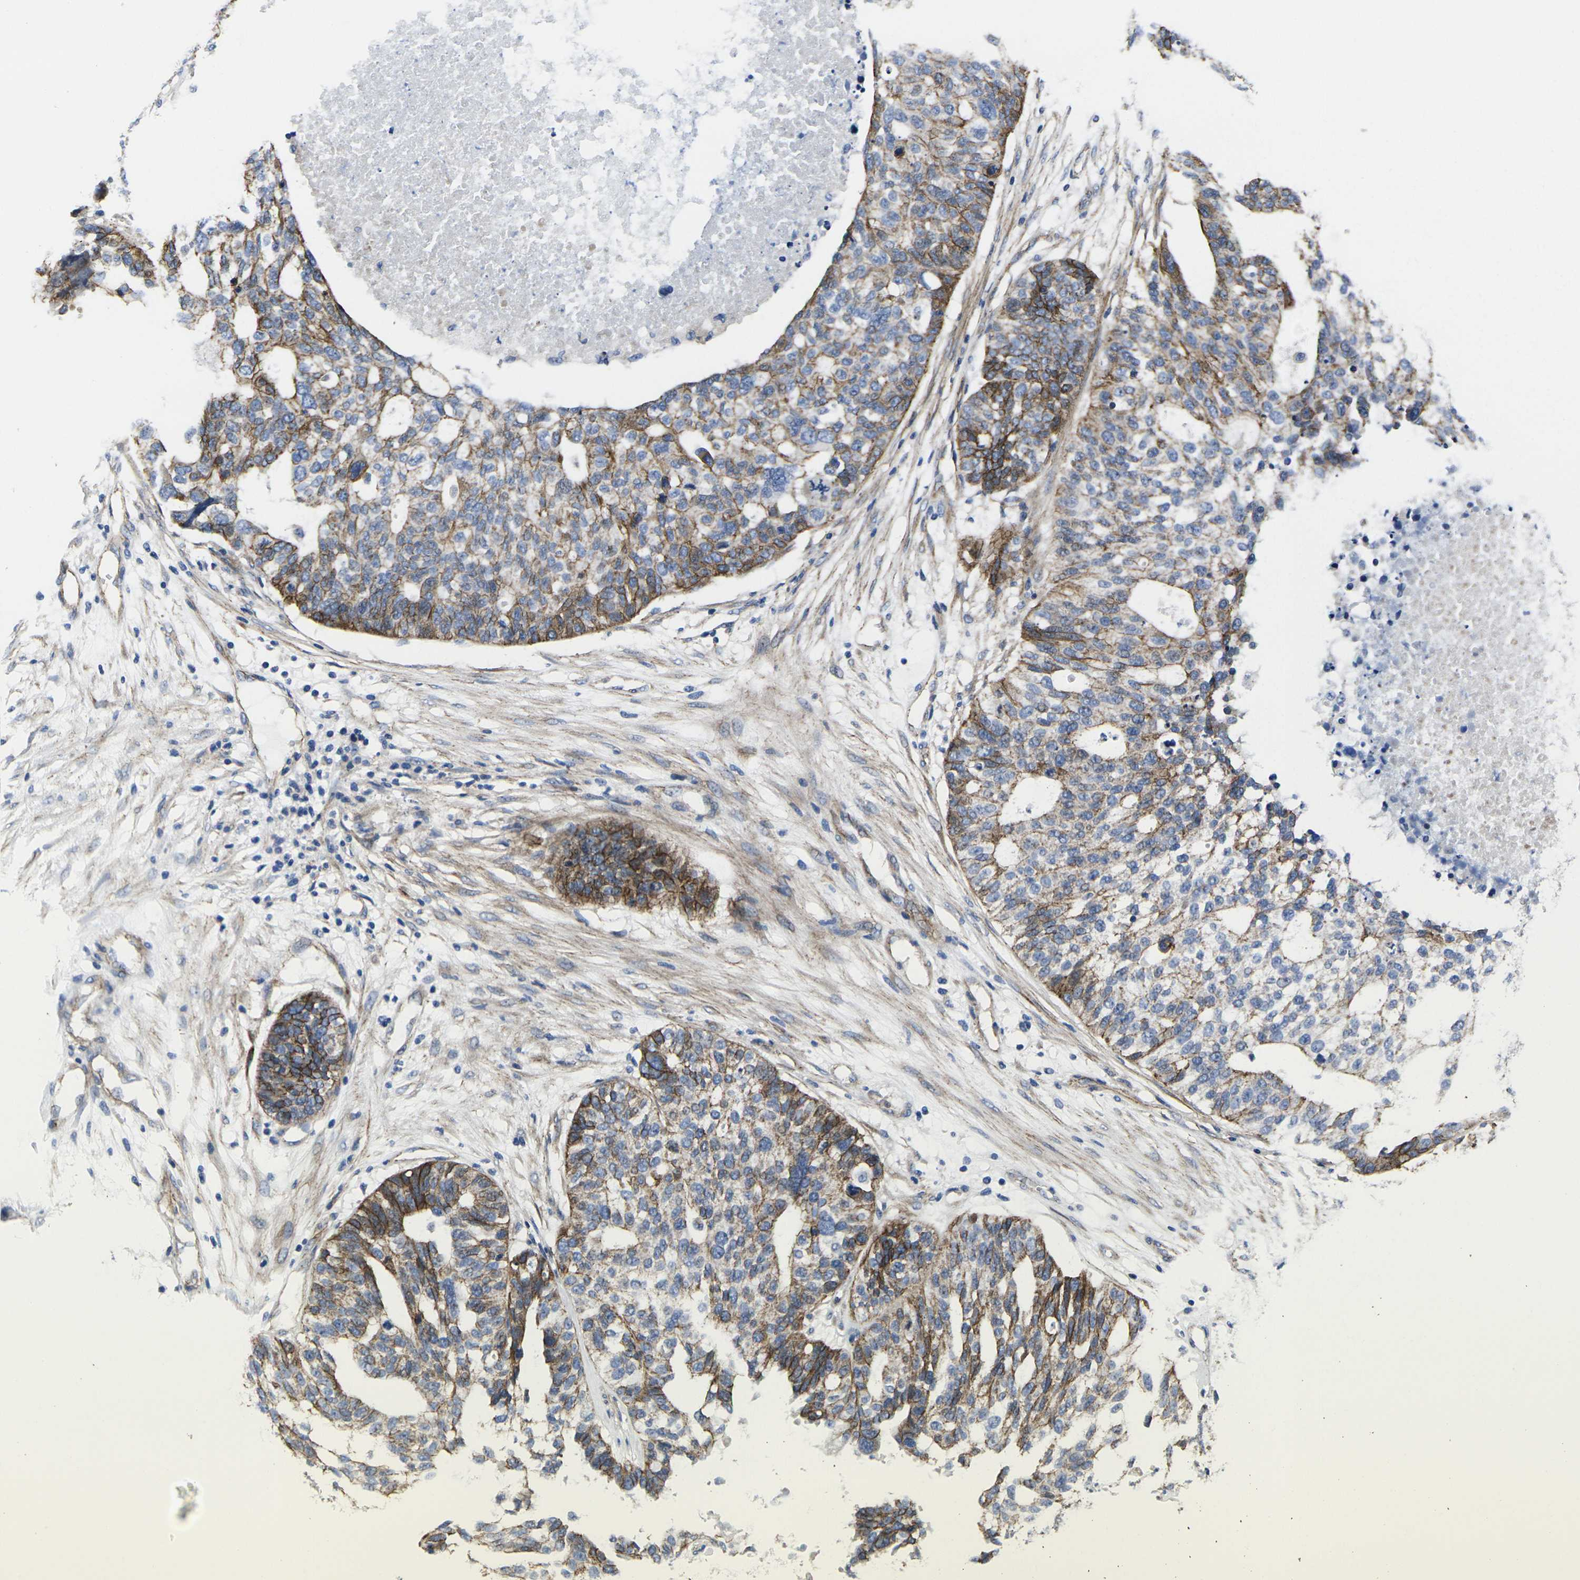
{"staining": {"intensity": "moderate", "quantity": "25%-75%", "location": "cytoplasmic/membranous"}, "tissue": "ovarian cancer", "cell_type": "Tumor cells", "image_type": "cancer", "snomed": [{"axis": "morphology", "description": "Cystadenocarcinoma, serous, NOS"}, {"axis": "topography", "description": "Ovary"}], "caption": "Ovarian cancer stained with a brown dye demonstrates moderate cytoplasmic/membranous positive positivity in approximately 25%-75% of tumor cells.", "gene": "NUMB", "patient": {"sex": "female", "age": 59}}